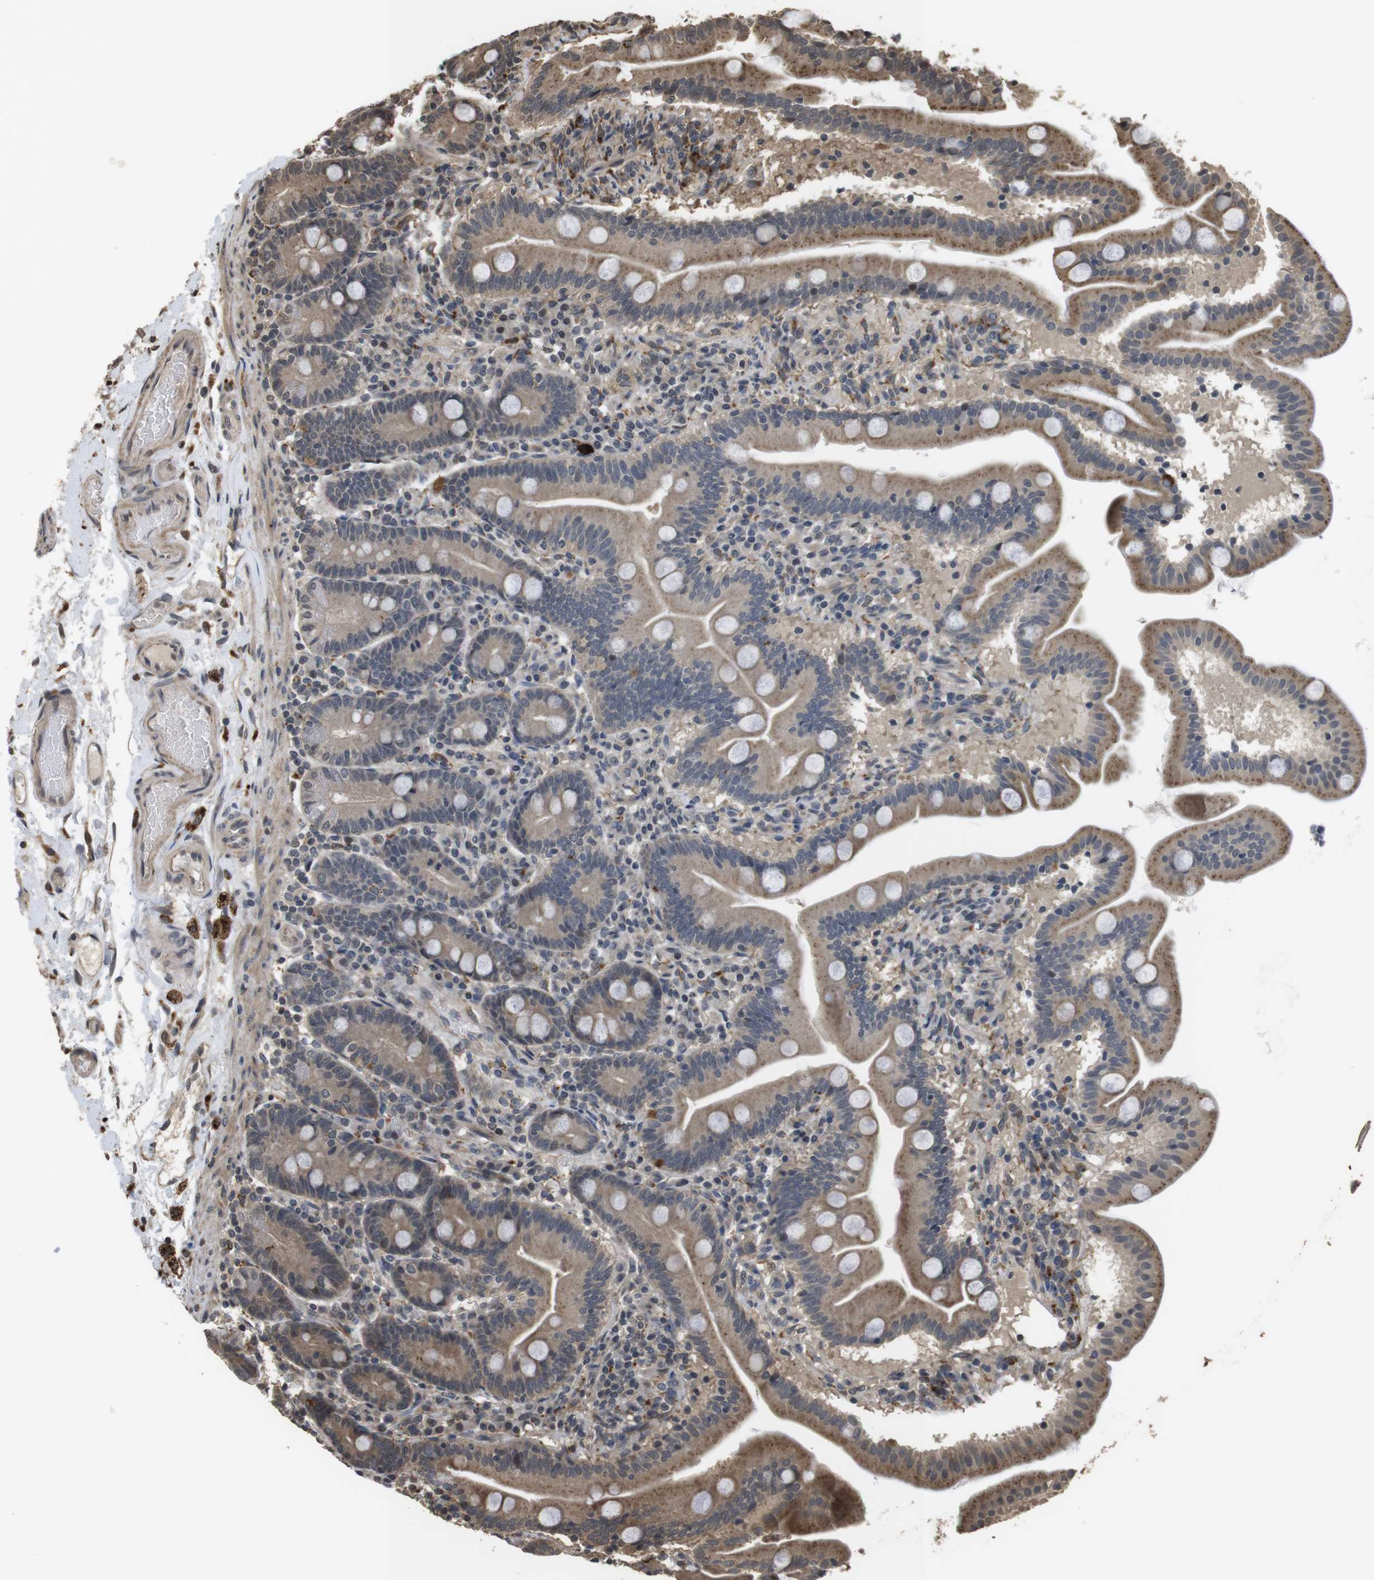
{"staining": {"intensity": "moderate", "quantity": ">75%", "location": "cytoplasmic/membranous"}, "tissue": "duodenum", "cell_type": "Glandular cells", "image_type": "normal", "snomed": [{"axis": "morphology", "description": "Normal tissue, NOS"}, {"axis": "topography", "description": "Duodenum"}], "caption": "A medium amount of moderate cytoplasmic/membranous staining is appreciated in approximately >75% of glandular cells in unremarkable duodenum. The protein of interest is stained brown, and the nuclei are stained in blue (DAB IHC with brightfield microscopy, high magnification).", "gene": "FZD10", "patient": {"sex": "male", "age": 54}}